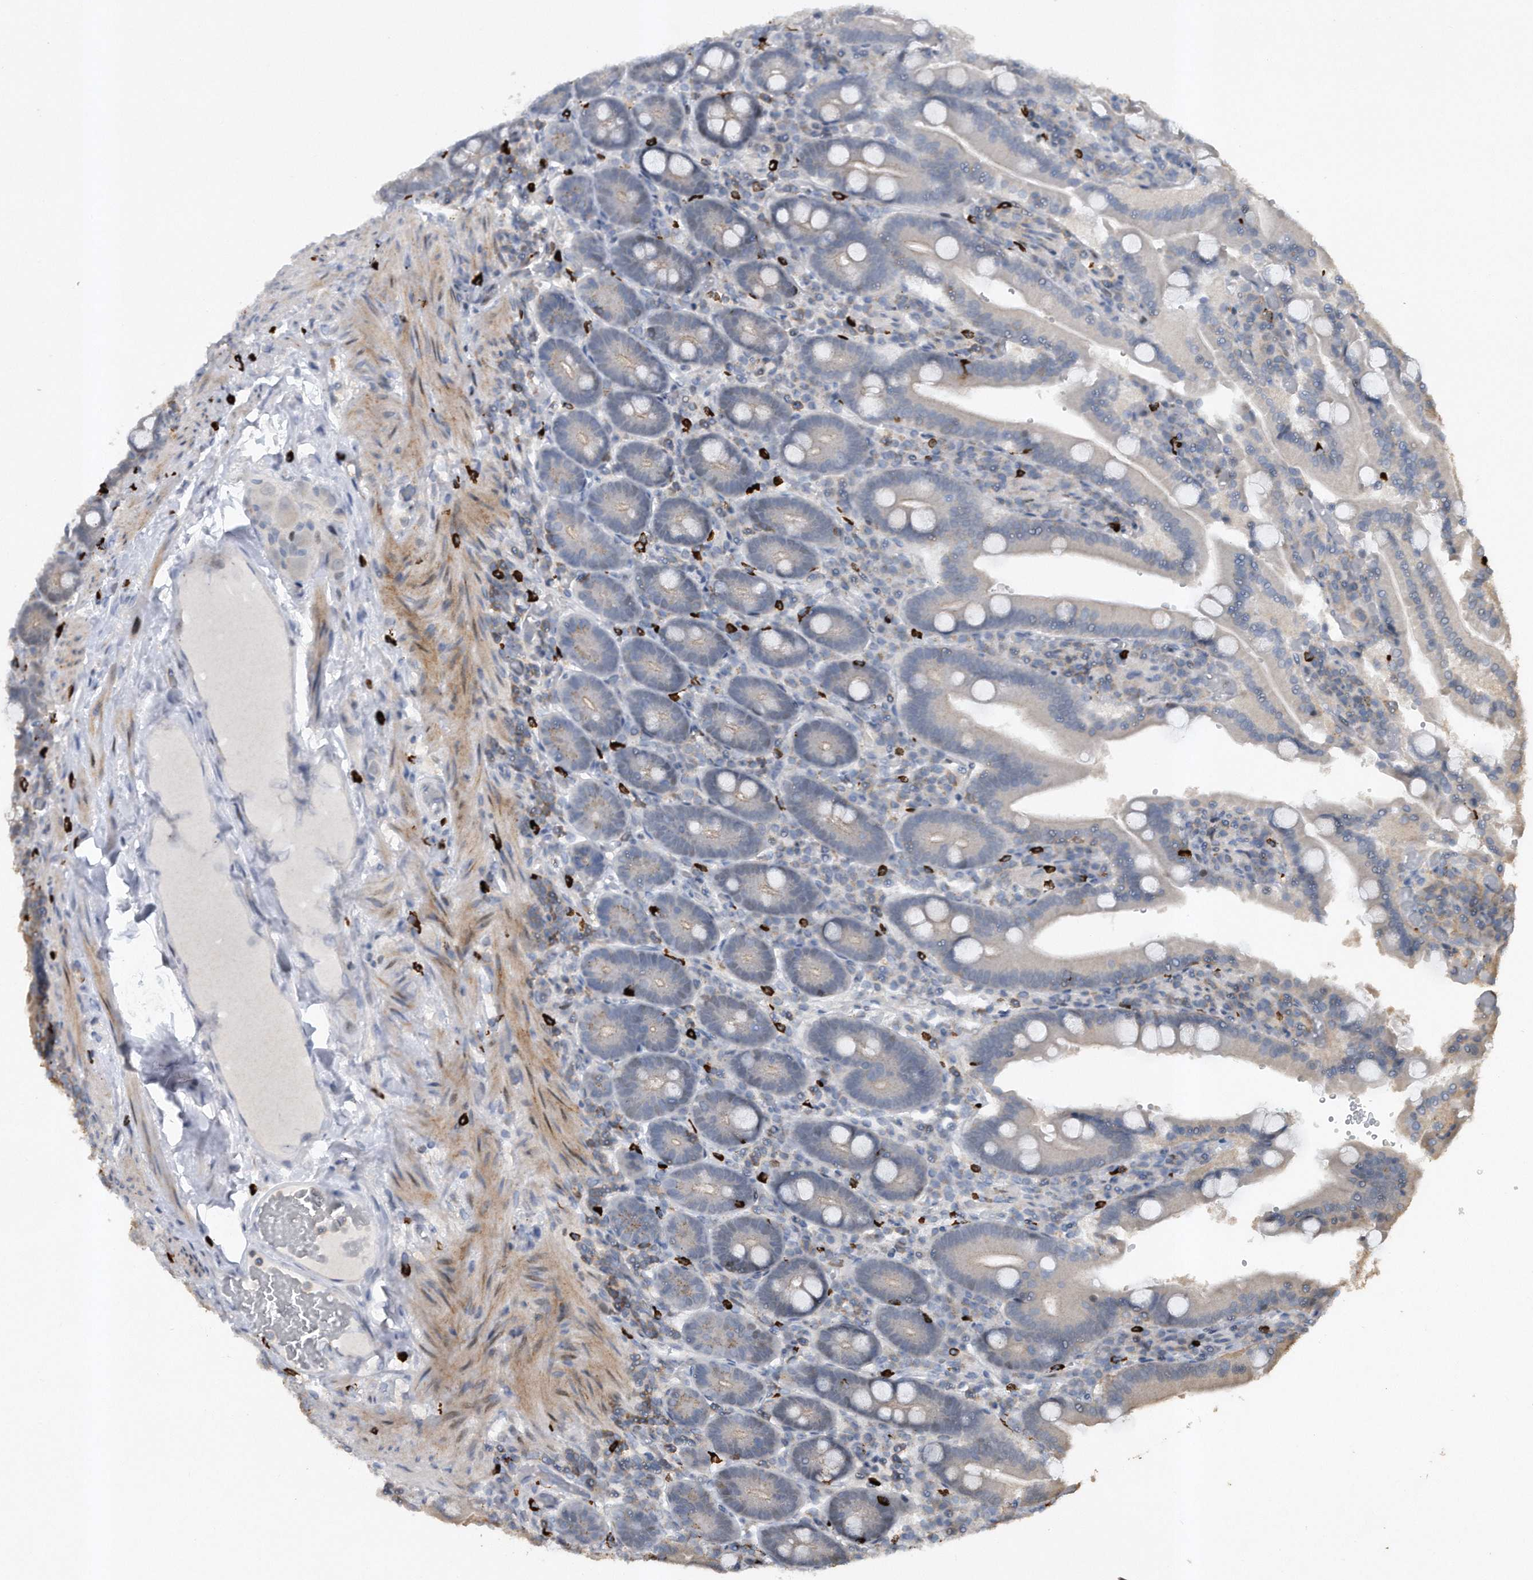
{"staining": {"intensity": "weak", "quantity": "25%-75%", "location": "cytoplasmic/membranous"}, "tissue": "duodenum", "cell_type": "Glandular cells", "image_type": "normal", "snomed": [{"axis": "morphology", "description": "Normal tissue, NOS"}, {"axis": "topography", "description": "Duodenum"}], "caption": "High-magnification brightfield microscopy of normal duodenum stained with DAB (brown) and counterstained with hematoxylin (blue). glandular cells exhibit weak cytoplasmic/membranous positivity is identified in approximately25%-75% of cells.", "gene": "PGBD2", "patient": {"sex": "female", "age": 62}}